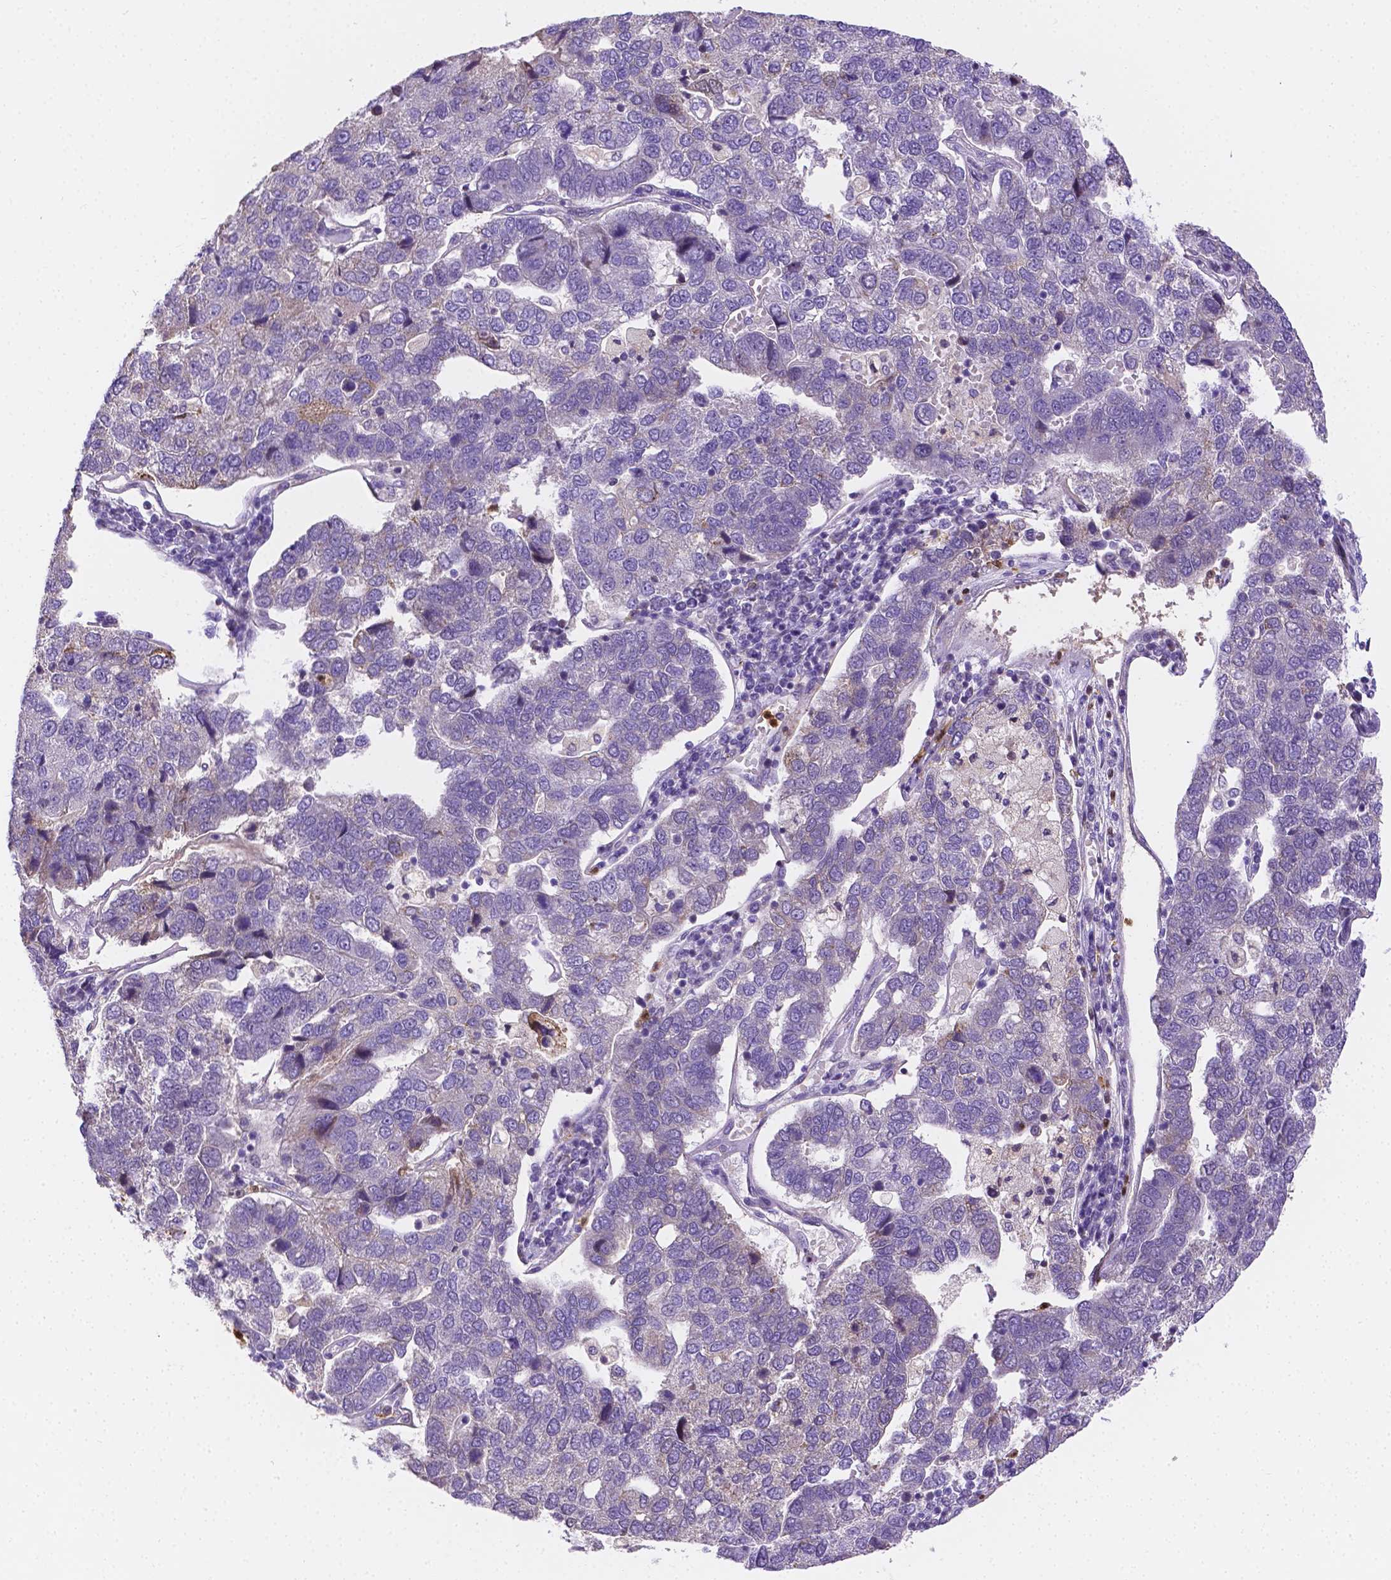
{"staining": {"intensity": "negative", "quantity": "none", "location": "none"}, "tissue": "pancreatic cancer", "cell_type": "Tumor cells", "image_type": "cancer", "snomed": [{"axis": "morphology", "description": "Adenocarcinoma, NOS"}, {"axis": "topography", "description": "Pancreas"}], "caption": "This is an immunohistochemistry histopathology image of pancreatic cancer. There is no staining in tumor cells.", "gene": "ZNRD2", "patient": {"sex": "female", "age": 61}}